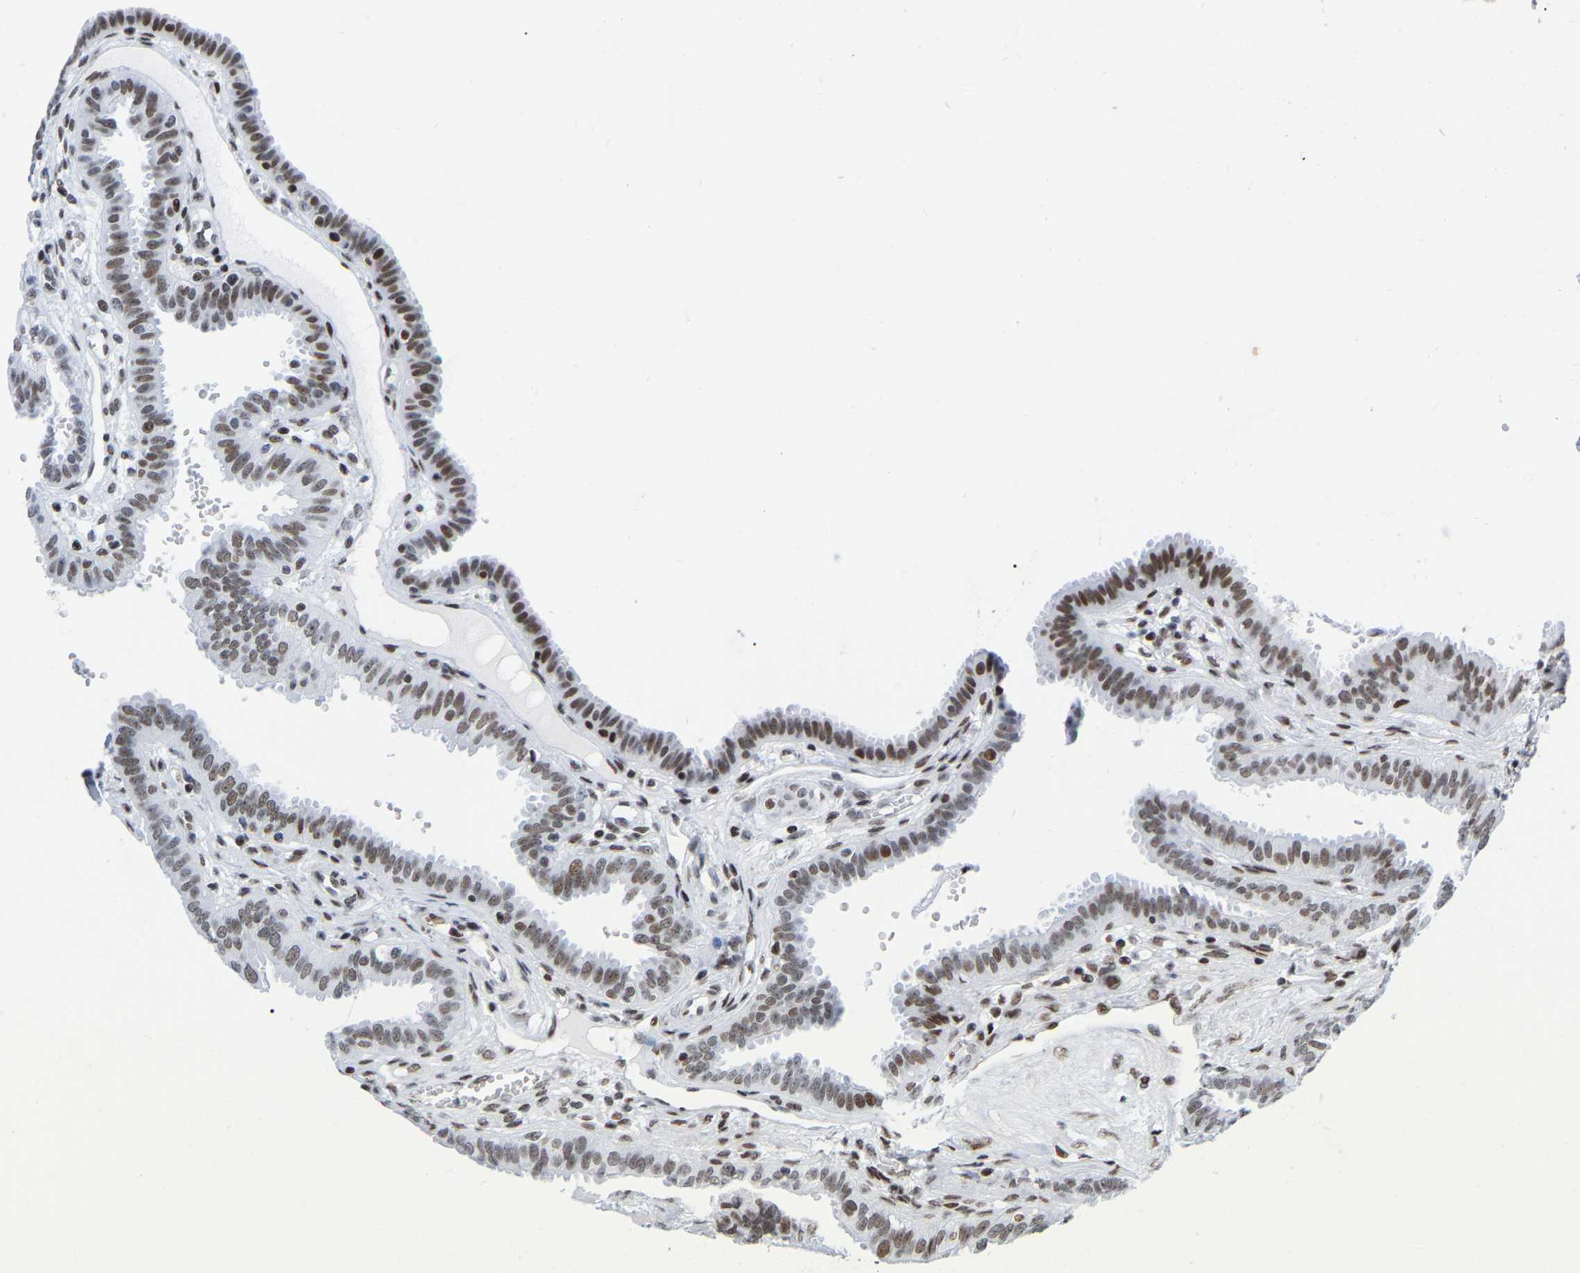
{"staining": {"intensity": "moderate", "quantity": ">75%", "location": "nuclear"}, "tissue": "fallopian tube", "cell_type": "Glandular cells", "image_type": "normal", "snomed": [{"axis": "morphology", "description": "Normal tissue, NOS"}, {"axis": "topography", "description": "Fallopian tube"}, {"axis": "topography", "description": "Placenta"}], "caption": "The image exhibits staining of normal fallopian tube, revealing moderate nuclear protein staining (brown color) within glandular cells. (Brightfield microscopy of DAB IHC at high magnification).", "gene": "PRCC", "patient": {"sex": "female", "age": 32}}